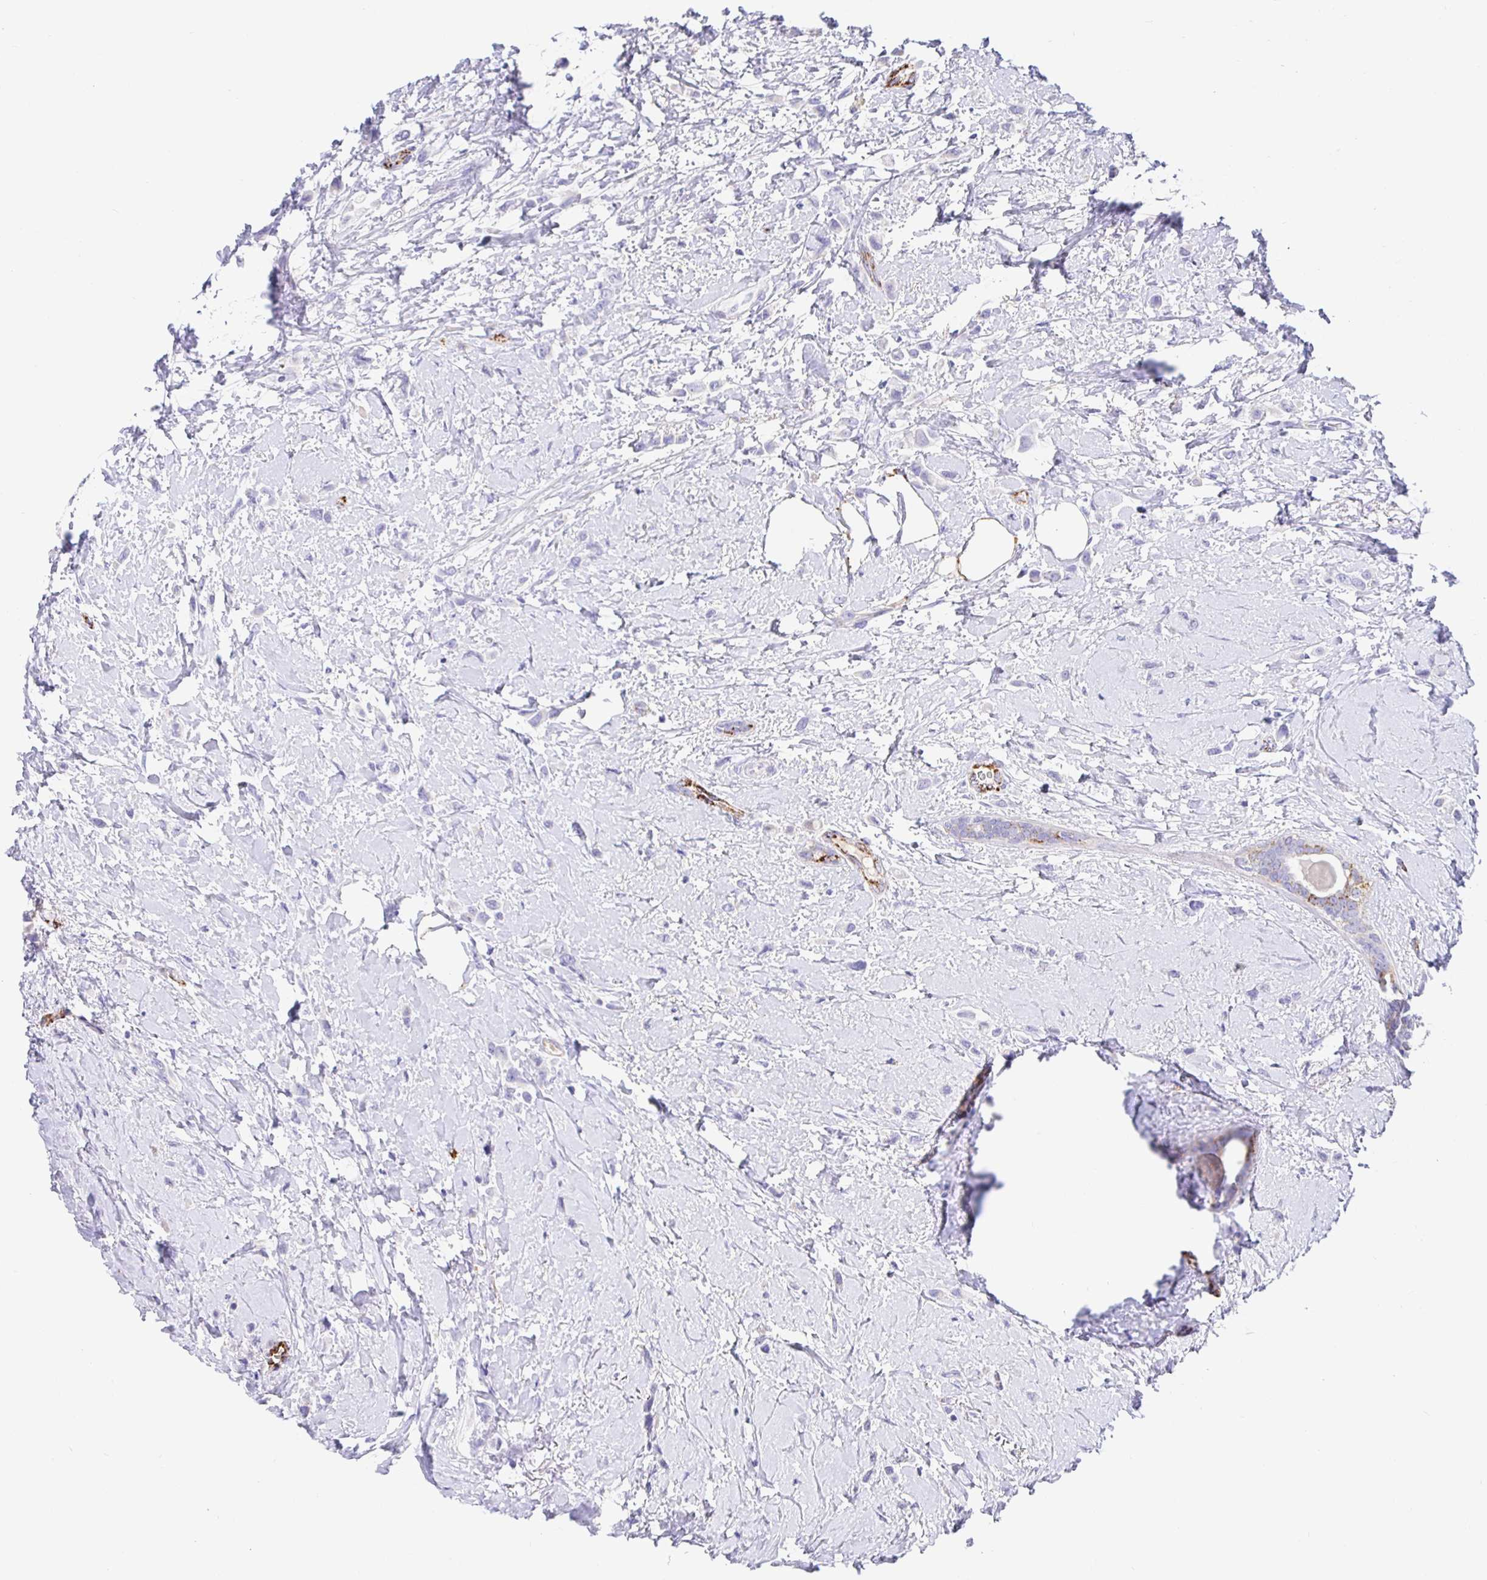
{"staining": {"intensity": "negative", "quantity": "none", "location": "none"}, "tissue": "breast cancer", "cell_type": "Tumor cells", "image_type": "cancer", "snomed": [{"axis": "morphology", "description": "Lobular carcinoma"}, {"axis": "topography", "description": "Breast"}], "caption": "High magnification brightfield microscopy of breast cancer (lobular carcinoma) stained with DAB (3,3'-diaminobenzidine) (brown) and counterstained with hematoxylin (blue): tumor cells show no significant expression.", "gene": "MAOA", "patient": {"sex": "female", "age": 66}}